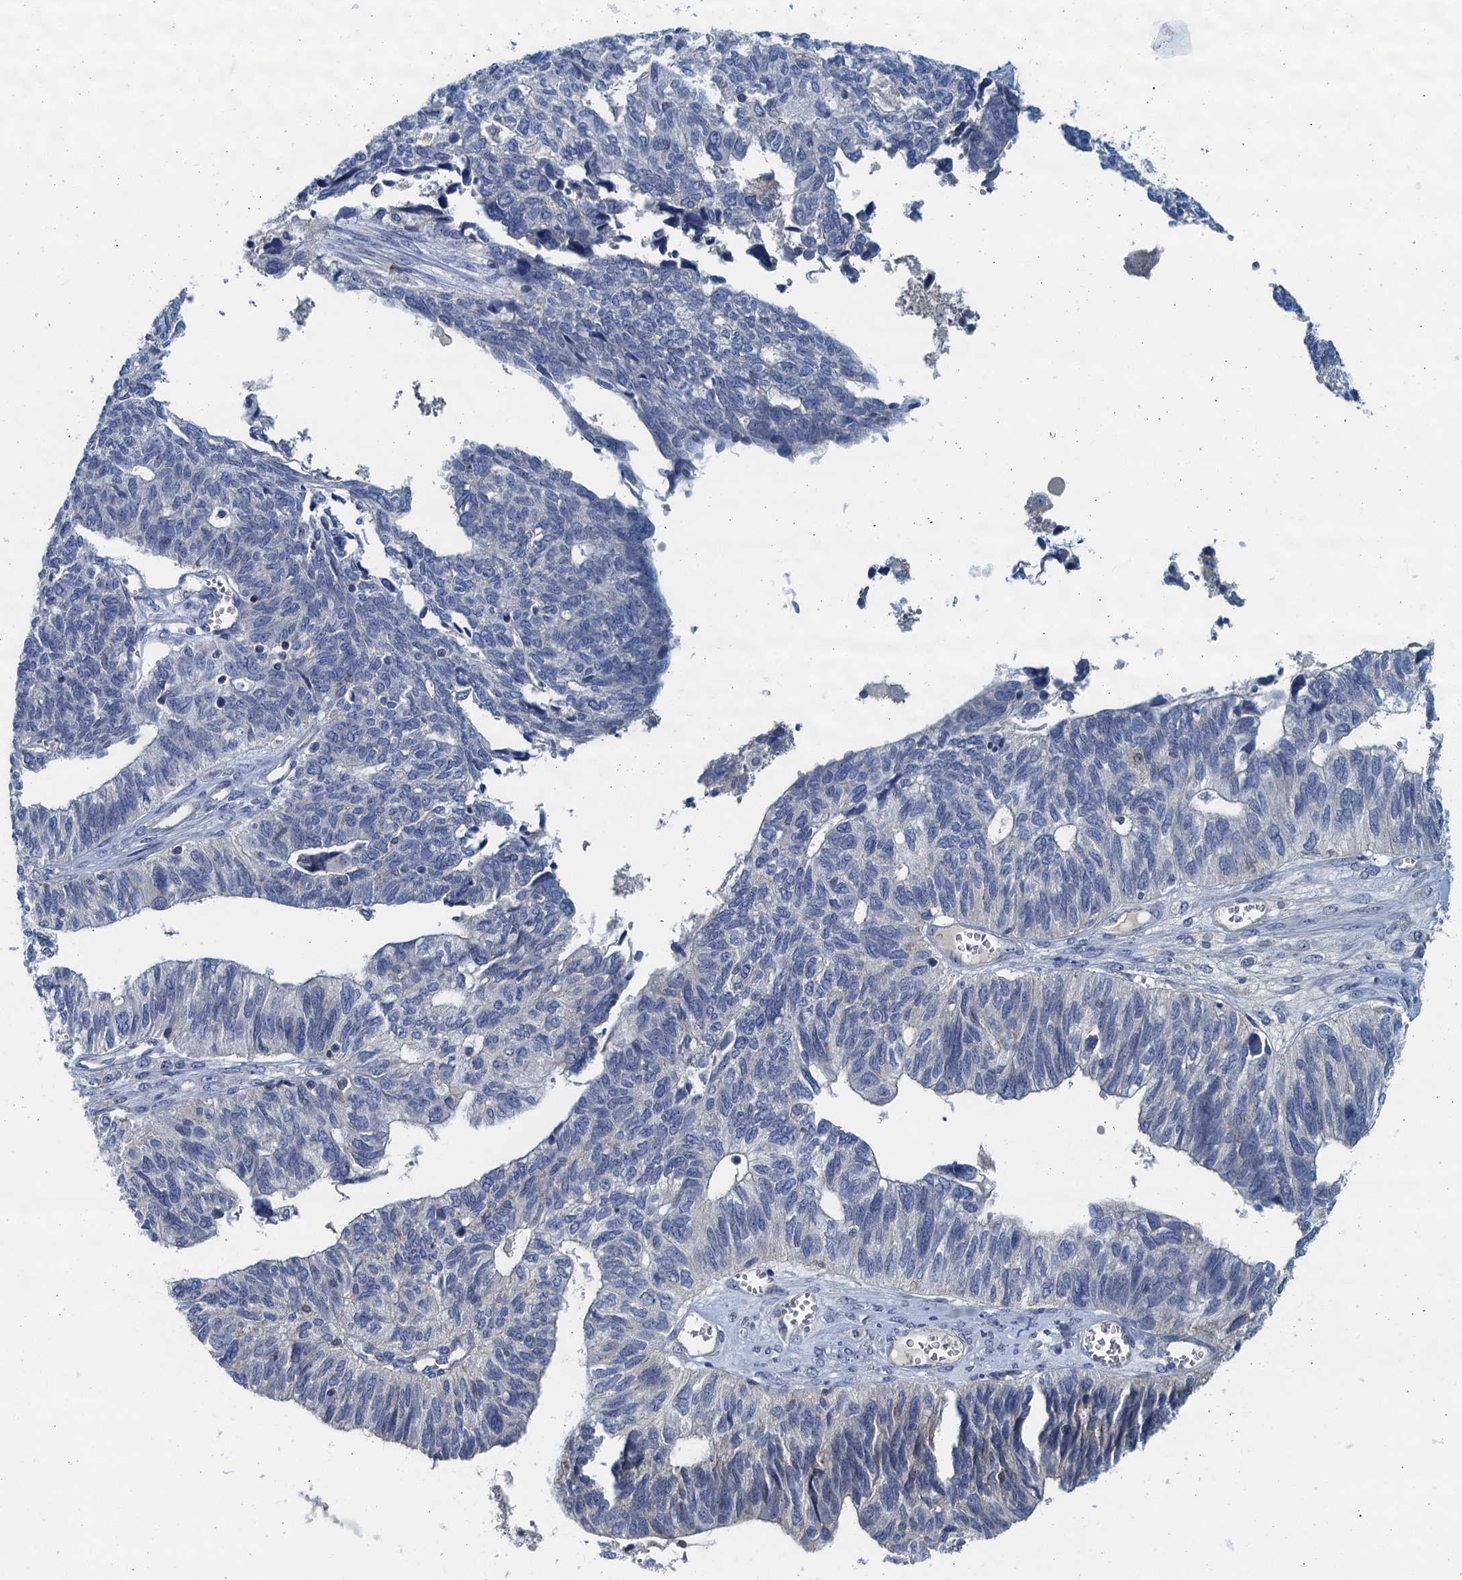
{"staining": {"intensity": "negative", "quantity": "none", "location": "none"}, "tissue": "ovarian cancer", "cell_type": "Tumor cells", "image_type": "cancer", "snomed": [{"axis": "morphology", "description": "Cystadenocarcinoma, serous, NOS"}, {"axis": "topography", "description": "Ovary"}], "caption": "IHC micrograph of human ovarian cancer stained for a protein (brown), which demonstrates no expression in tumor cells.", "gene": "THAP10", "patient": {"sex": "female", "age": 79}}